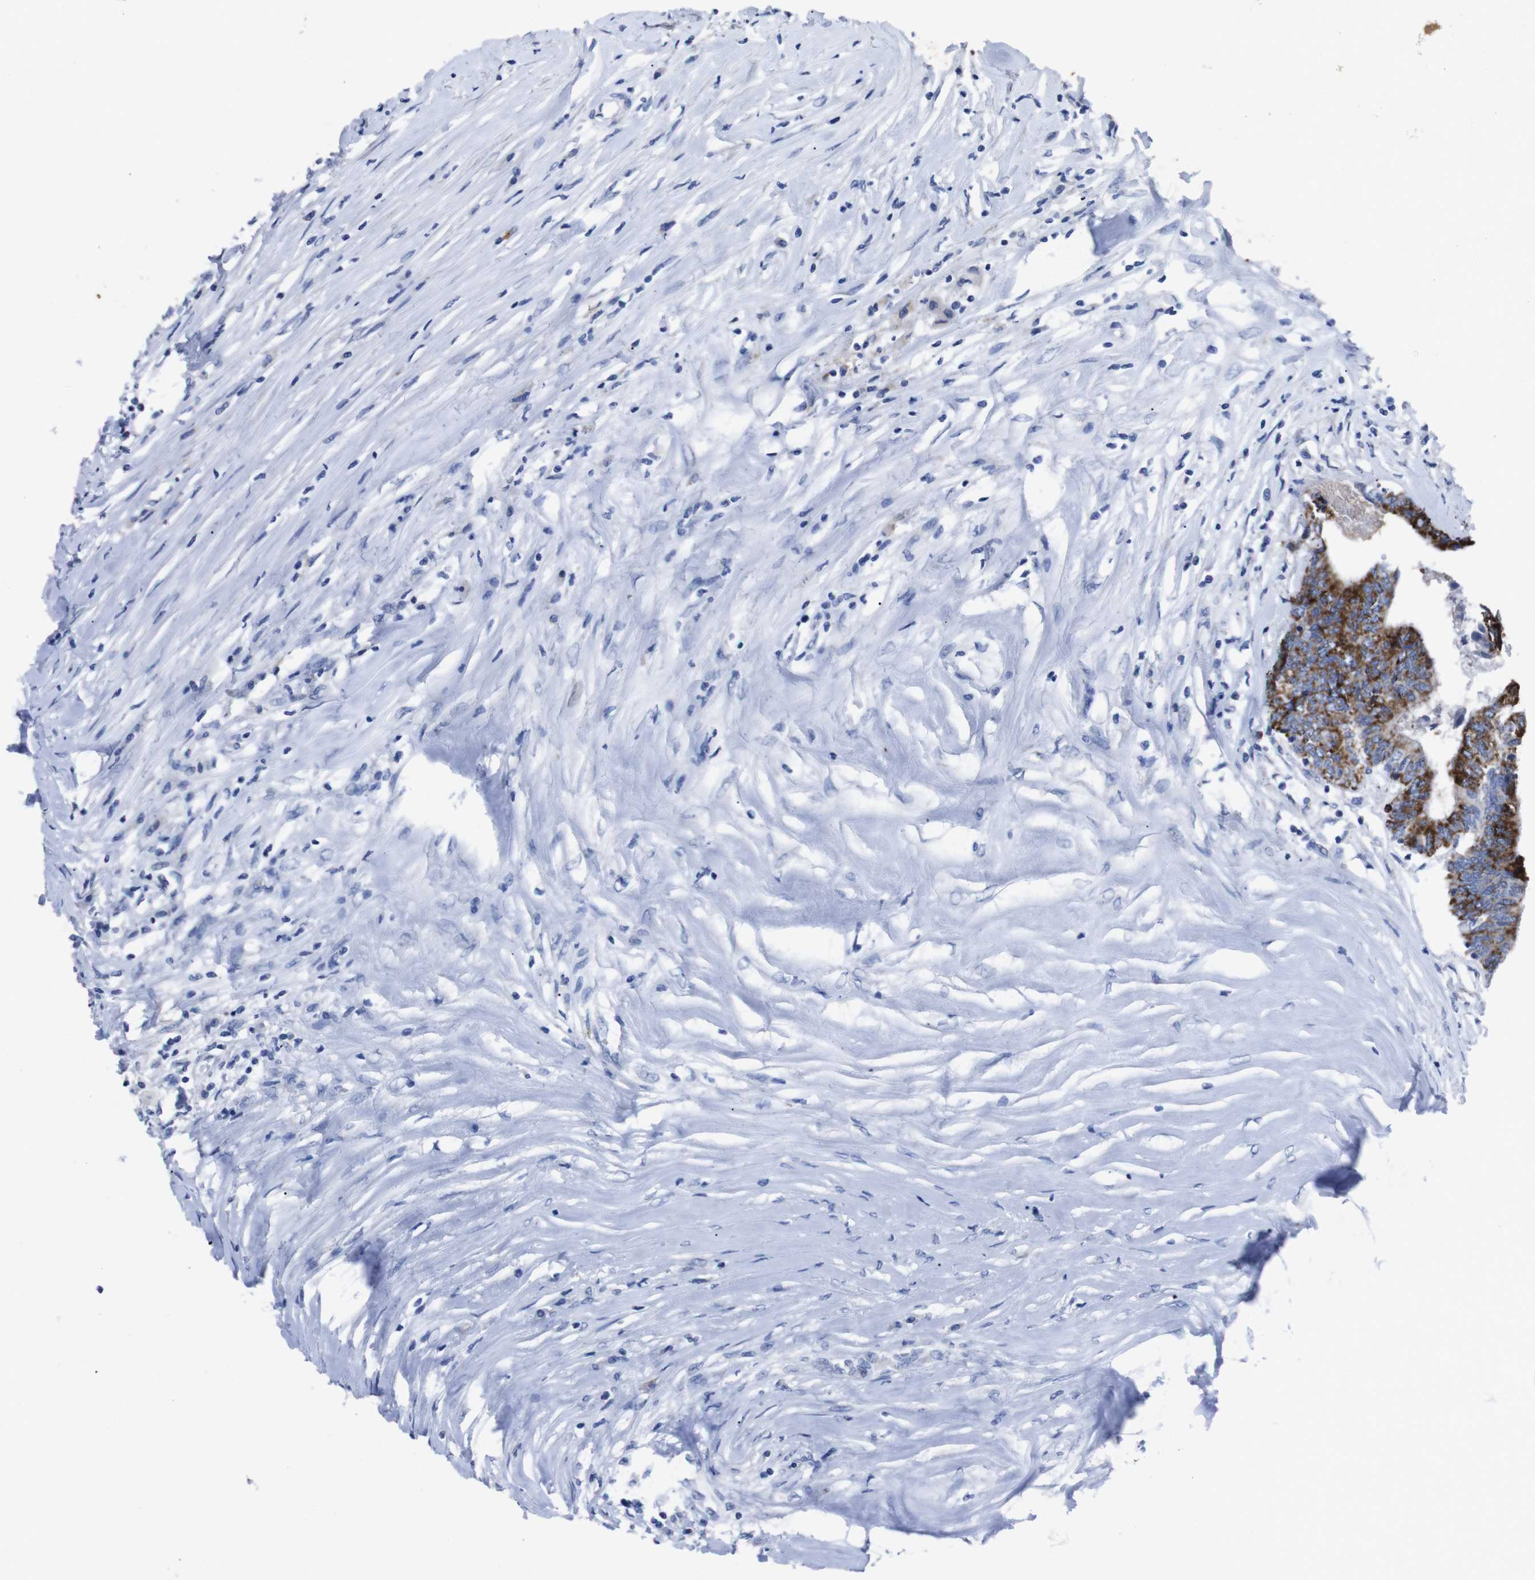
{"staining": {"intensity": "strong", "quantity": ">75%", "location": "cytoplasmic/membranous"}, "tissue": "colorectal cancer", "cell_type": "Tumor cells", "image_type": "cancer", "snomed": [{"axis": "morphology", "description": "Adenocarcinoma, NOS"}, {"axis": "topography", "description": "Rectum"}], "caption": "Tumor cells exhibit high levels of strong cytoplasmic/membranous expression in about >75% of cells in human colorectal adenocarcinoma.", "gene": "GJB2", "patient": {"sex": "male", "age": 63}}